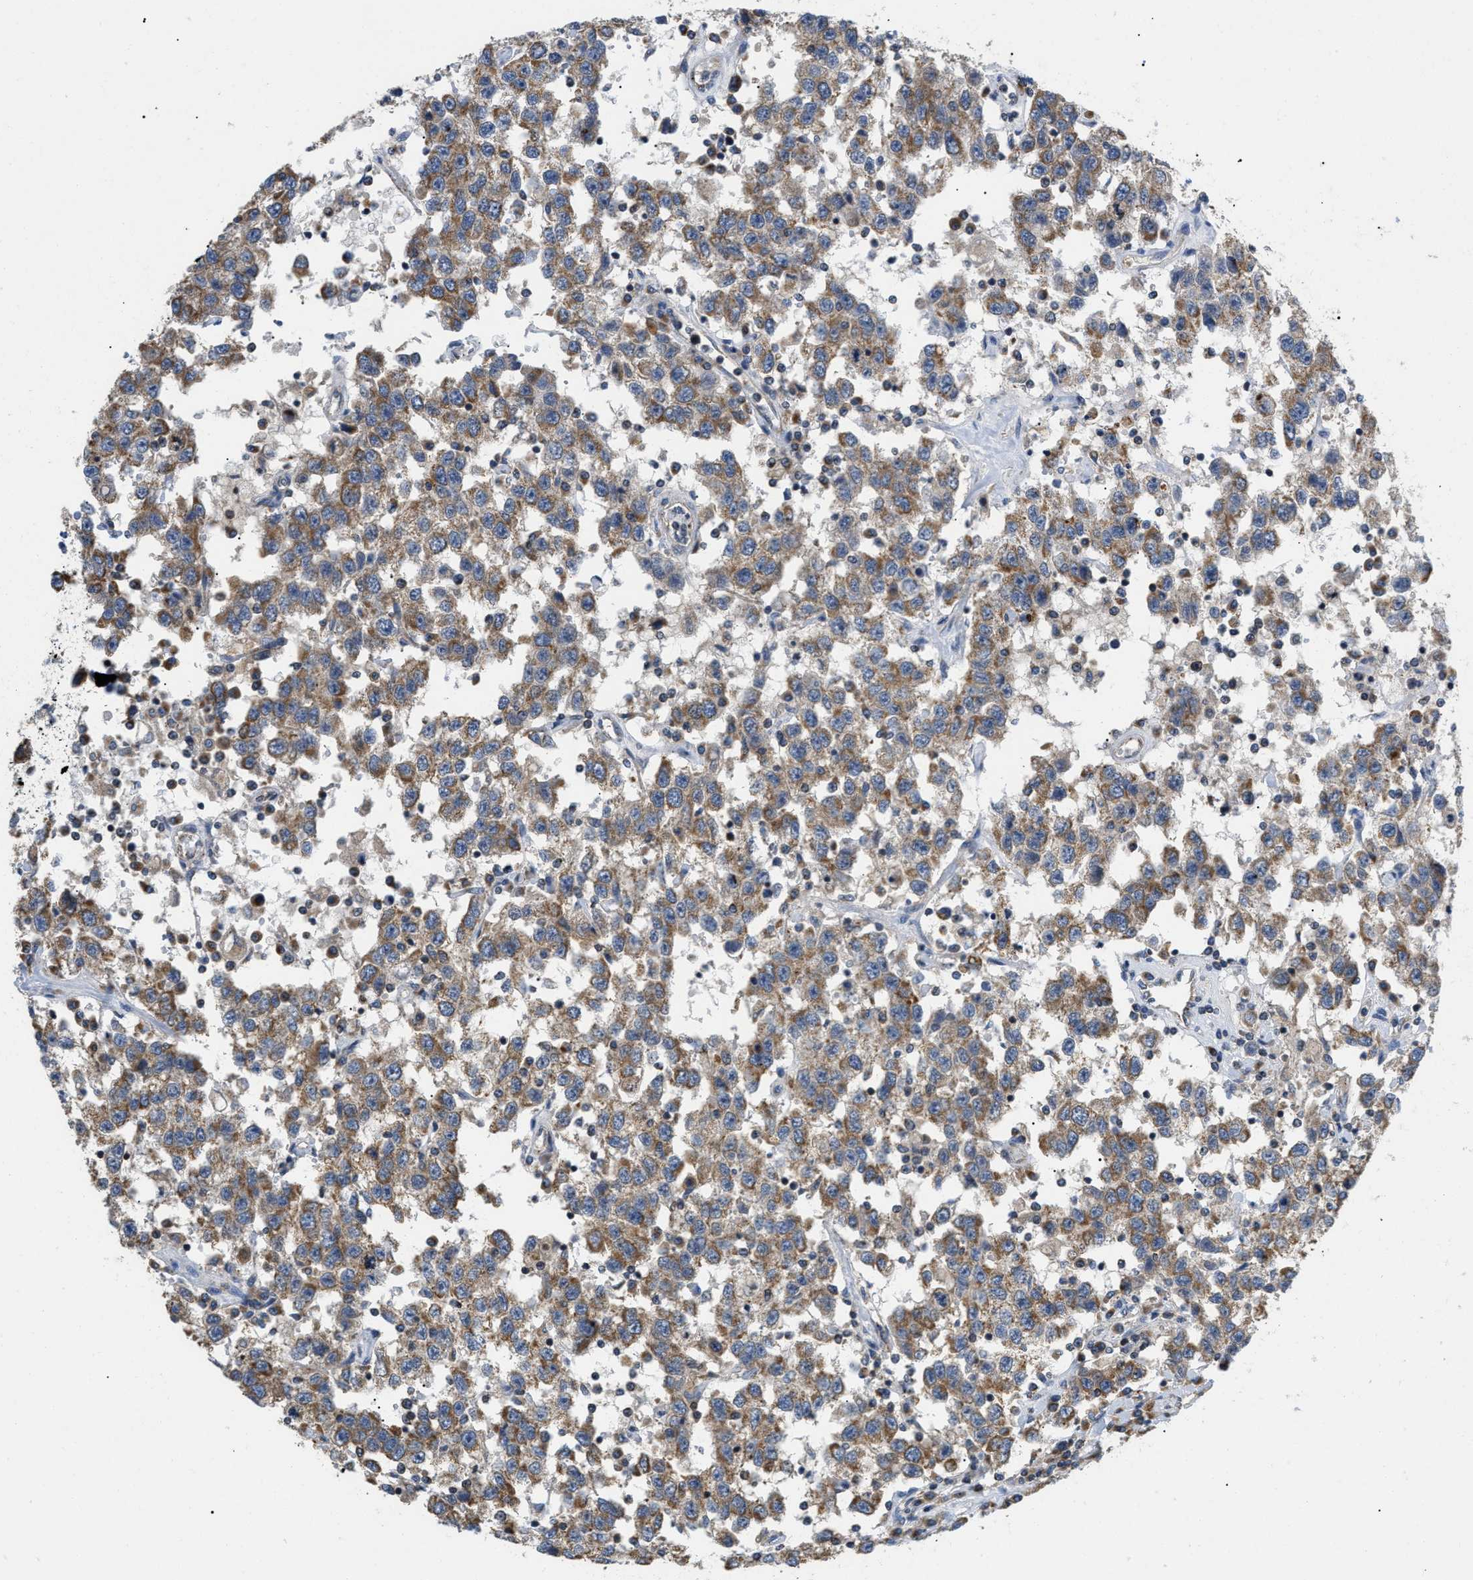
{"staining": {"intensity": "moderate", "quantity": ">75%", "location": "cytoplasmic/membranous"}, "tissue": "testis cancer", "cell_type": "Tumor cells", "image_type": "cancer", "snomed": [{"axis": "morphology", "description": "Seminoma, NOS"}, {"axis": "topography", "description": "Testis"}], "caption": "Immunohistochemistry (IHC) micrograph of human seminoma (testis) stained for a protein (brown), which demonstrates medium levels of moderate cytoplasmic/membranous expression in about >75% of tumor cells.", "gene": "ZBTB11", "patient": {"sex": "male", "age": 41}}